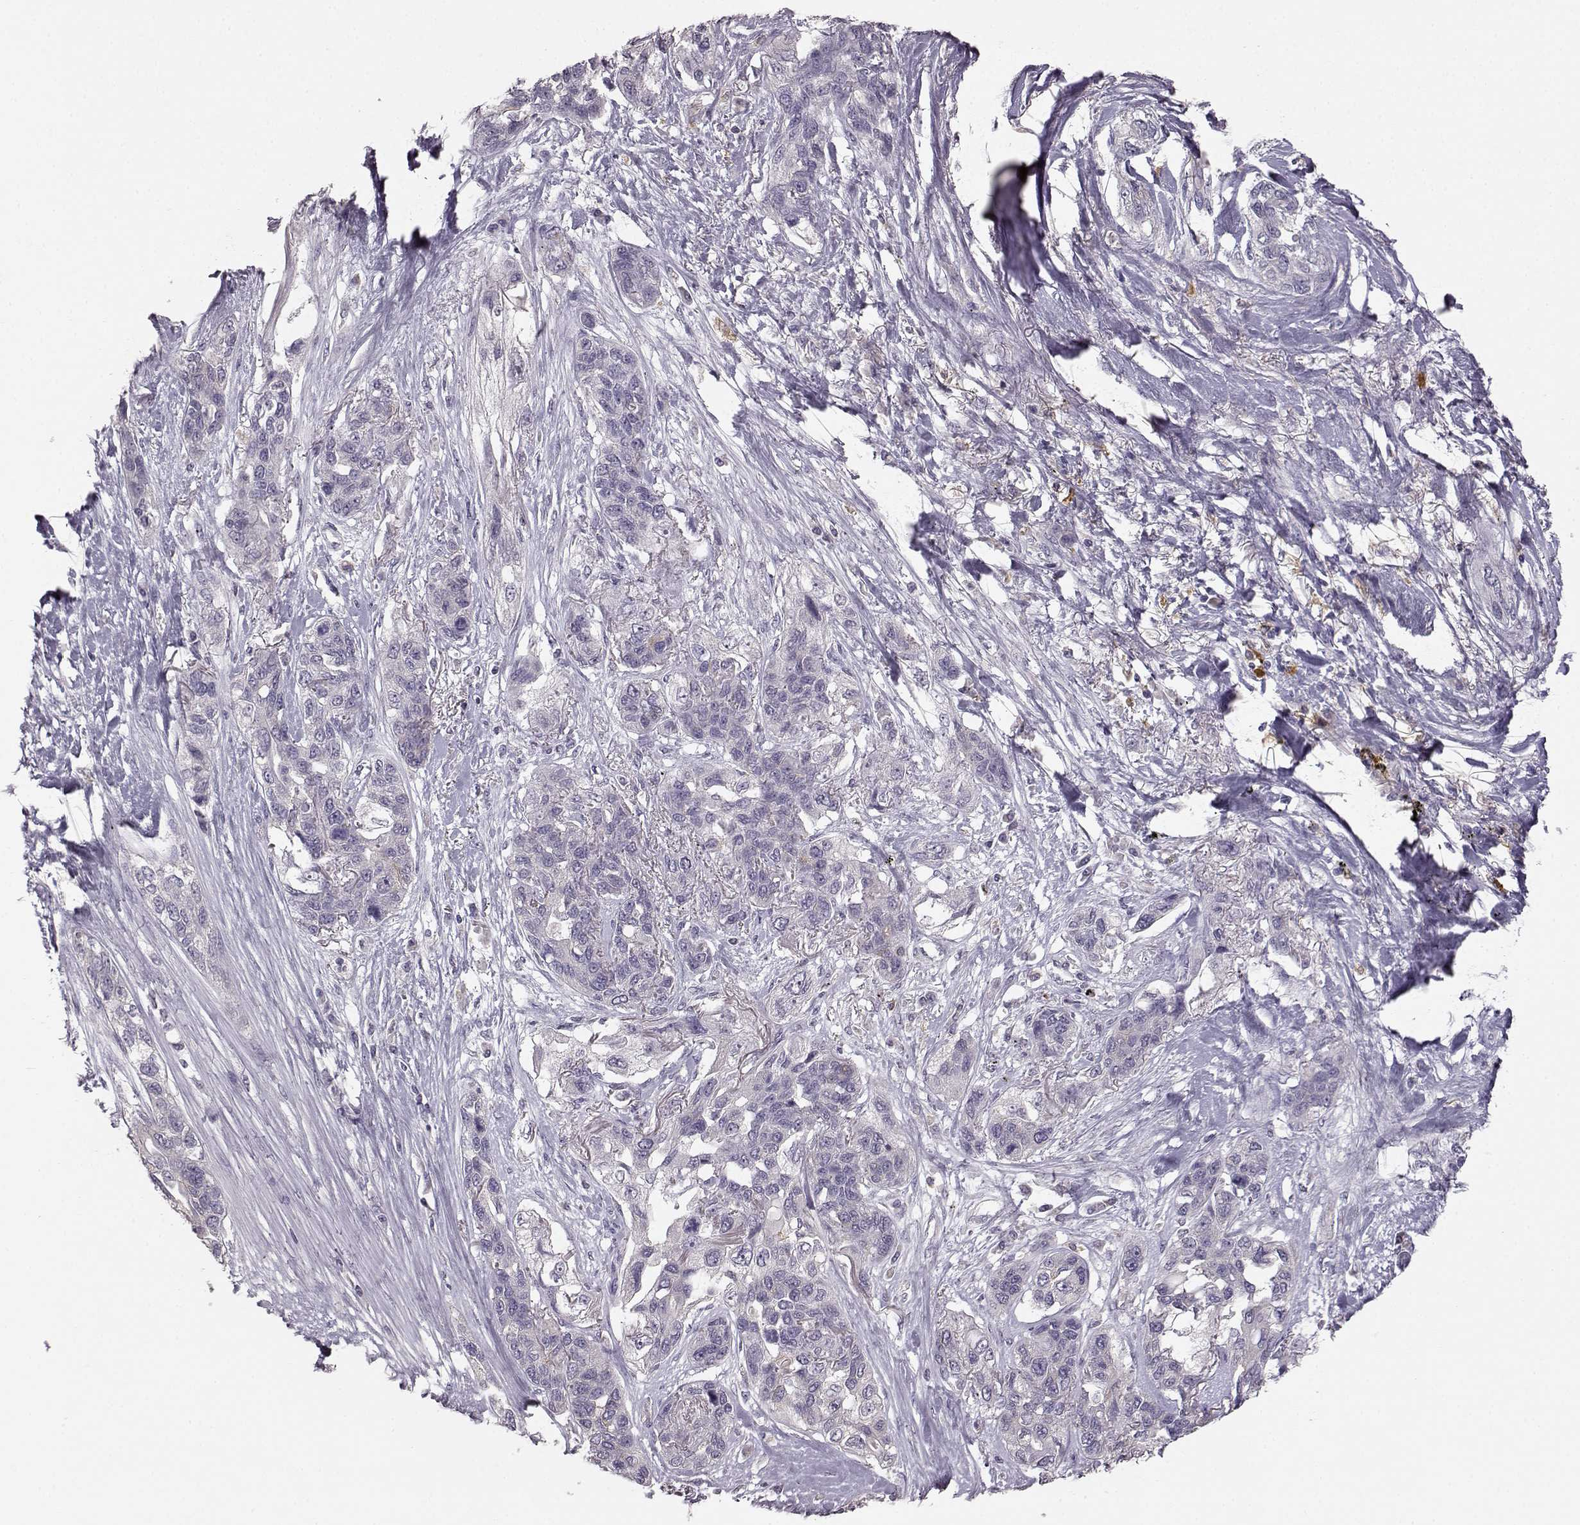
{"staining": {"intensity": "negative", "quantity": "none", "location": "none"}, "tissue": "lung cancer", "cell_type": "Tumor cells", "image_type": "cancer", "snomed": [{"axis": "morphology", "description": "Squamous cell carcinoma, NOS"}, {"axis": "topography", "description": "Lung"}], "caption": "A photomicrograph of human lung squamous cell carcinoma is negative for staining in tumor cells.", "gene": "GHR", "patient": {"sex": "female", "age": 70}}